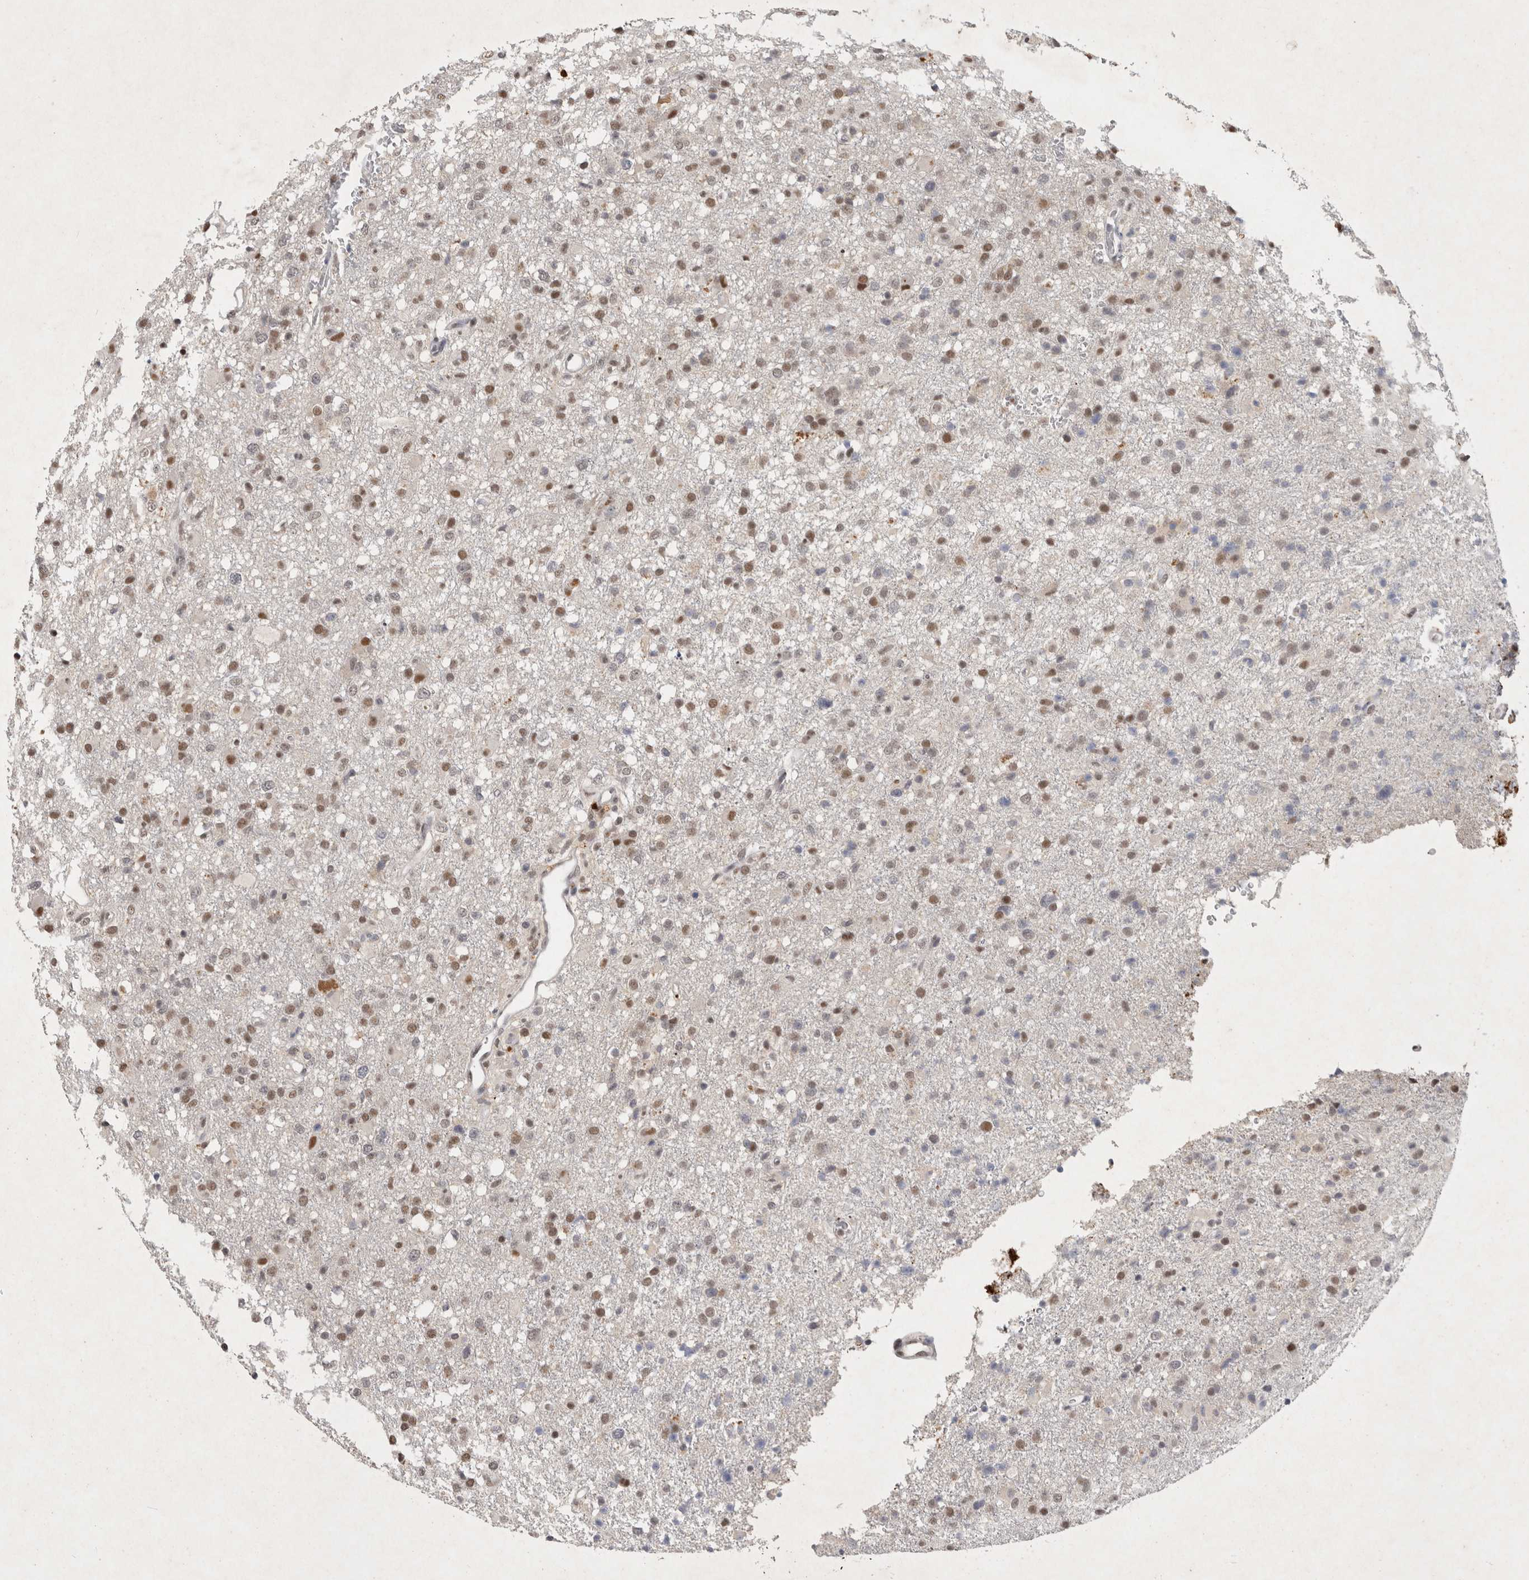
{"staining": {"intensity": "moderate", "quantity": "25%-75%", "location": "nuclear"}, "tissue": "glioma", "cell_type": "Tumor cells", "image_type": "cancer", "snomed": [{"axis": "morphology", "description": "Glioma, malignant, High grade"}, {"axis": "topography", "description": "Brain"}], "caption": "Immunohistochemical staining of human glioma exhibits medium levels of moderate nuclear expression in about 25%-75% of tumor cells. The protein of interest is stained brown, and the nuclei are stained in blue (DAB IHC with brightfield microscopy, high magnification).", "gene": "XRCC5", "patient": {"sex": "female", "age": 57}}